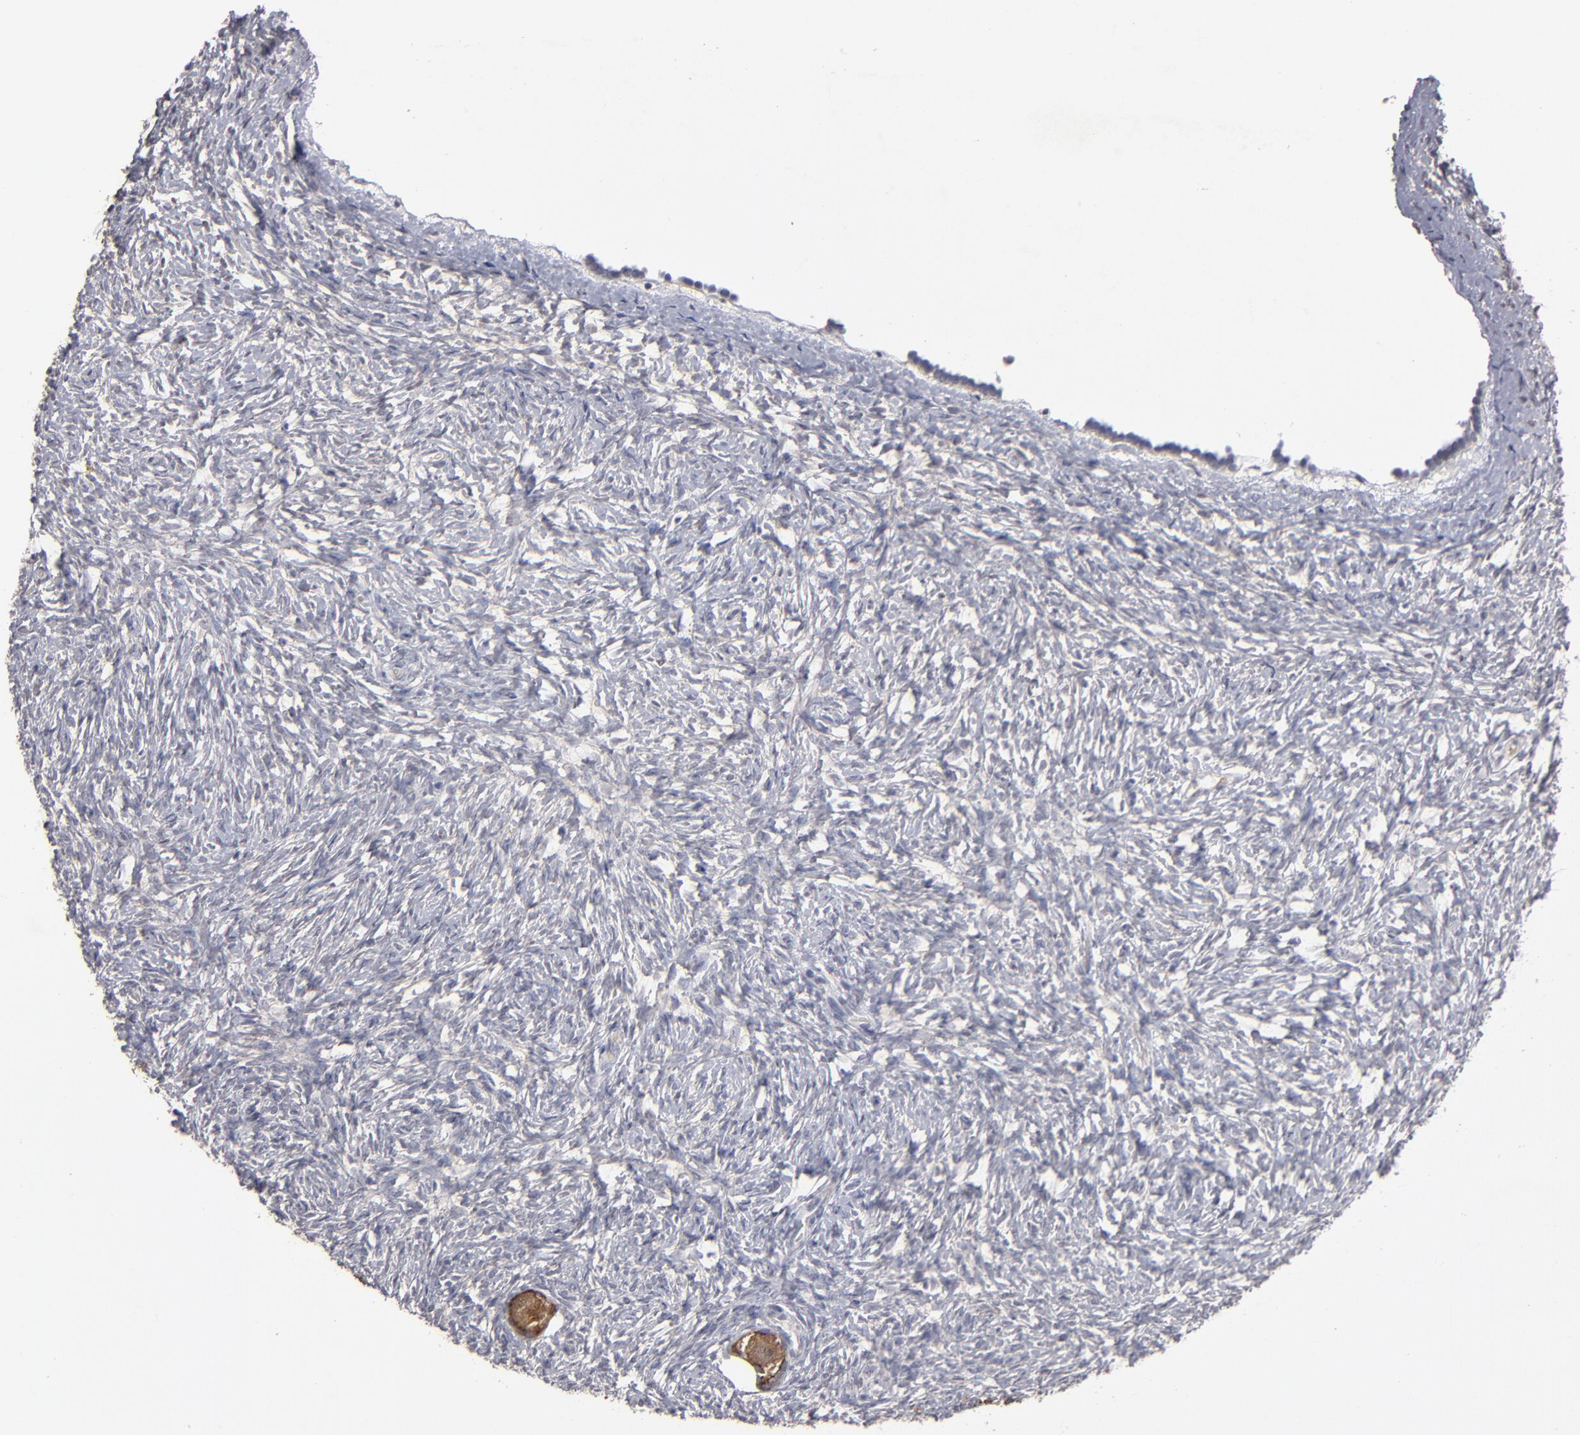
{"staining": {"intensity": "negative", "quantity": "none", "location": "none"}, "tissue": "ovary", "cell_type": "Follicle cells", "image_type": "normal", "snomed": [{"axis": "morphology", "description": "Normal tissue, NOS"}, {"axis": "topography", "description": "Ovary"}], "caption": "This is an immunohistochemistry micrograph of benign human ovary. There is no staining in follicle cells.", "gene": "GPM6B", "patient": {"sex": "female", "age": 35}}